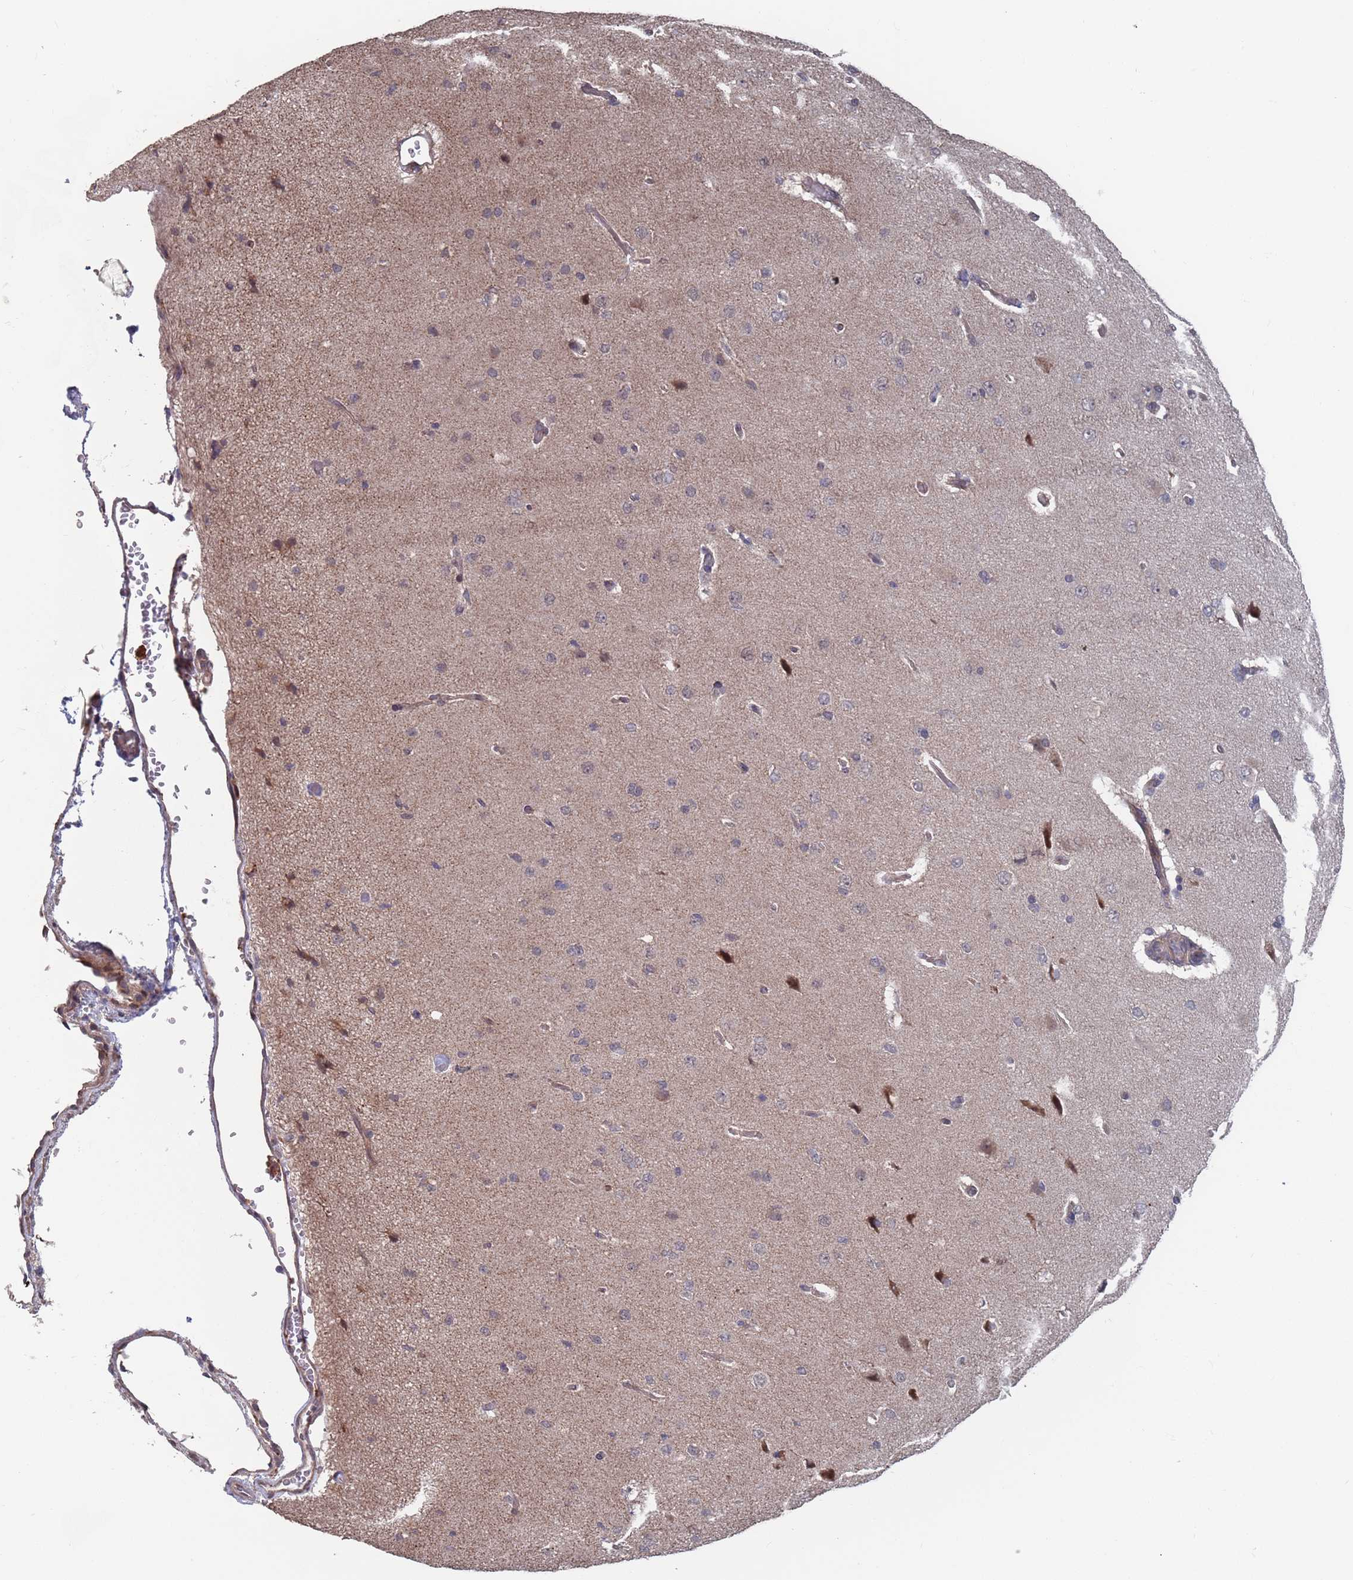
{"staining": {"intensity": "weak", "quantity": ">75%", "location": "cytoplasmic/membranous"}, "tissue": "cerebral cortex", "cell_type": "Endothelial cells", "image_type": "normal", "snomed": [{"axis": "morphology", "description": "Normal tissue, NOS"}, {"axis": "topography", "description": "Cerebral cortex"}], "caption": "Immunohistochemistry (DAB (3,3'-diaminobenzidine)) staining of normal cerebral cortex demonstrates weak cytoplasmic/membranous protein positivity in about >75% of endothelial cells. (Brightfield microscopy of DAB IHC at high magnification).", "gene": "UNC45A", "patient": {"sex": "male", "age": 62}}